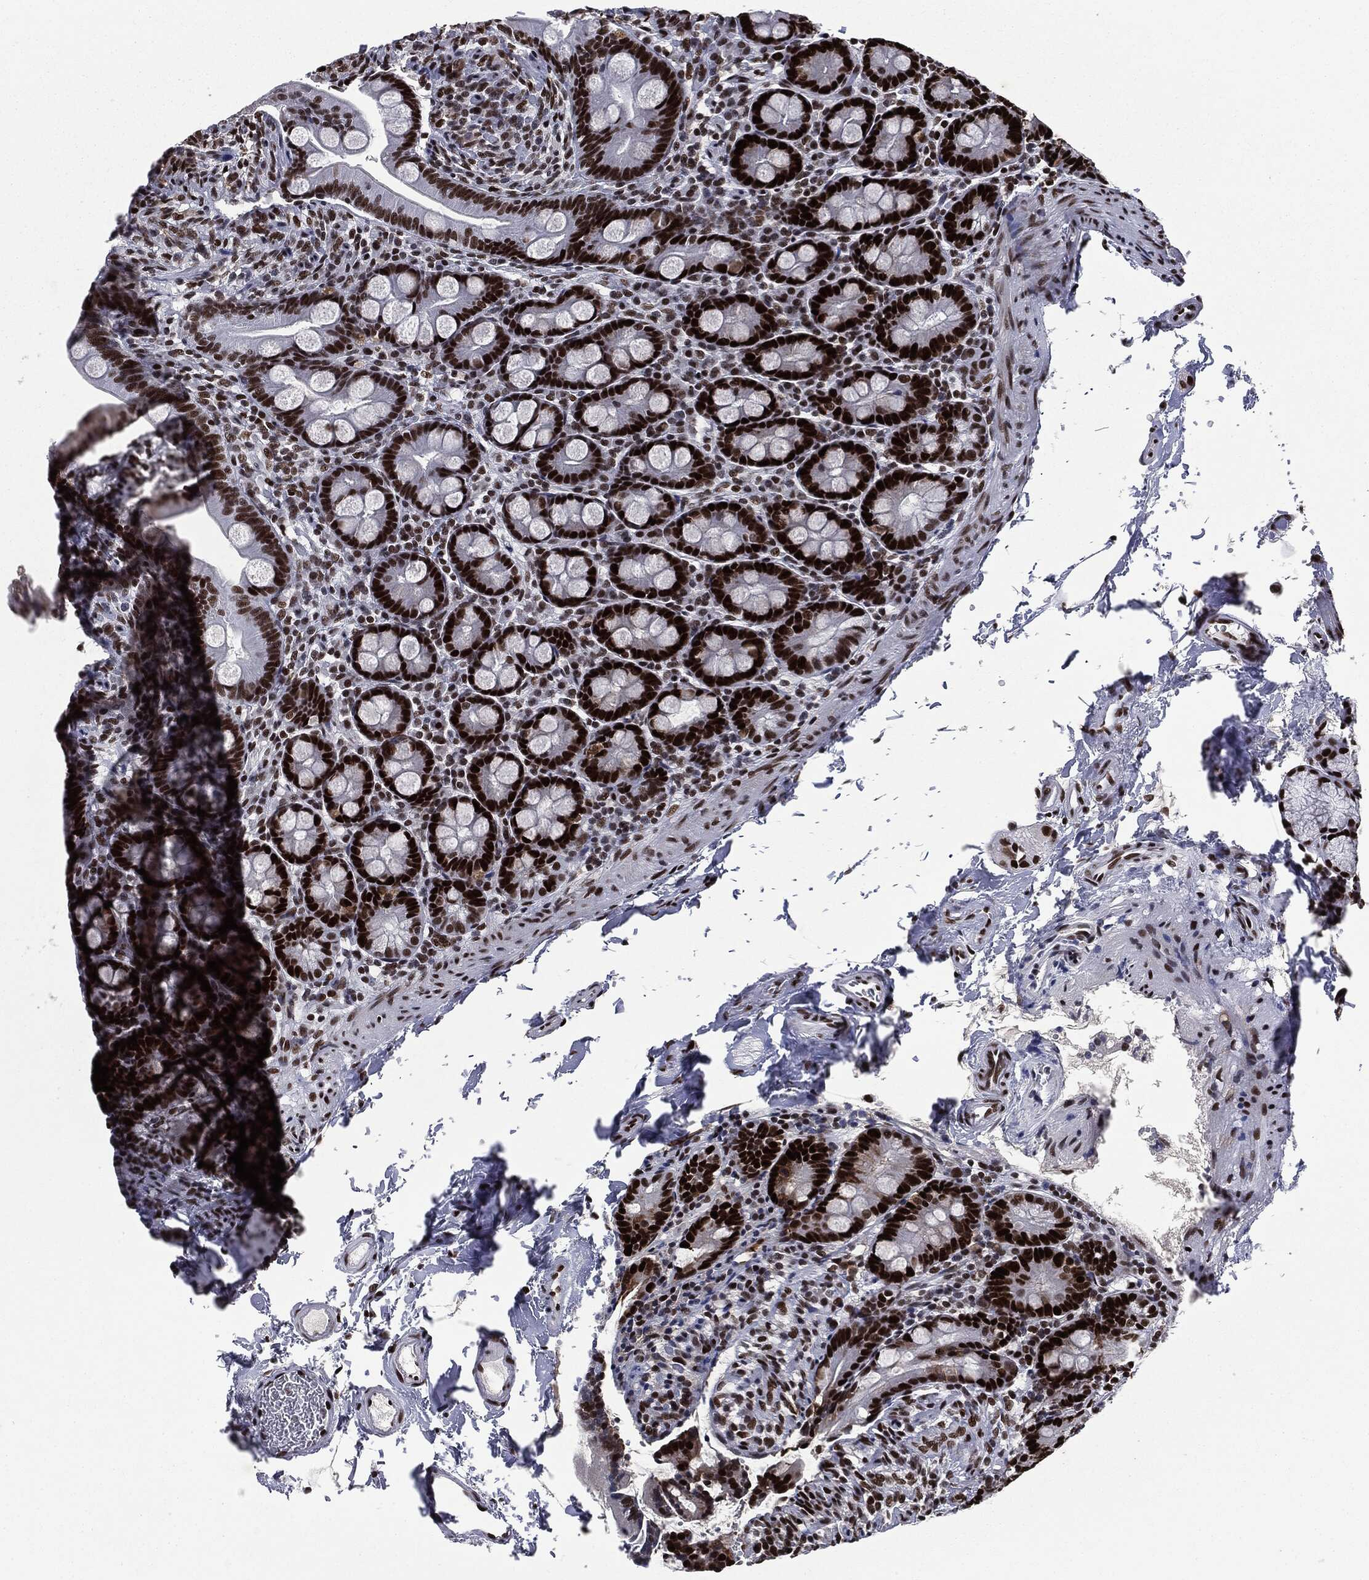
{"staining": {"intensity": "strong", "quantity": ">75%", "location": "nuclear"}, "tissue": "small intestine", "cell_type": "Glandular cells", "image_type": "normal", "snomed": [{"axis": "morphology", "description": "Normal tissue, NOS"}, {"axis": "topography", "description": "Small intestine"}], "caption": "Immunohistochemistry (IHC) of normal human small intestine demonstrates high levels of strong nuclear positivity in about >75% of glandular cells. The staining was performed using DAB (3,3'-diaminobenzidine) to visualize the protein expression in brown, while the nuclei were stained in blue with hematoxylin (Magnification: 20x).", "gene": "MSH2", "patient": {"sex": "female", "age": 44}}